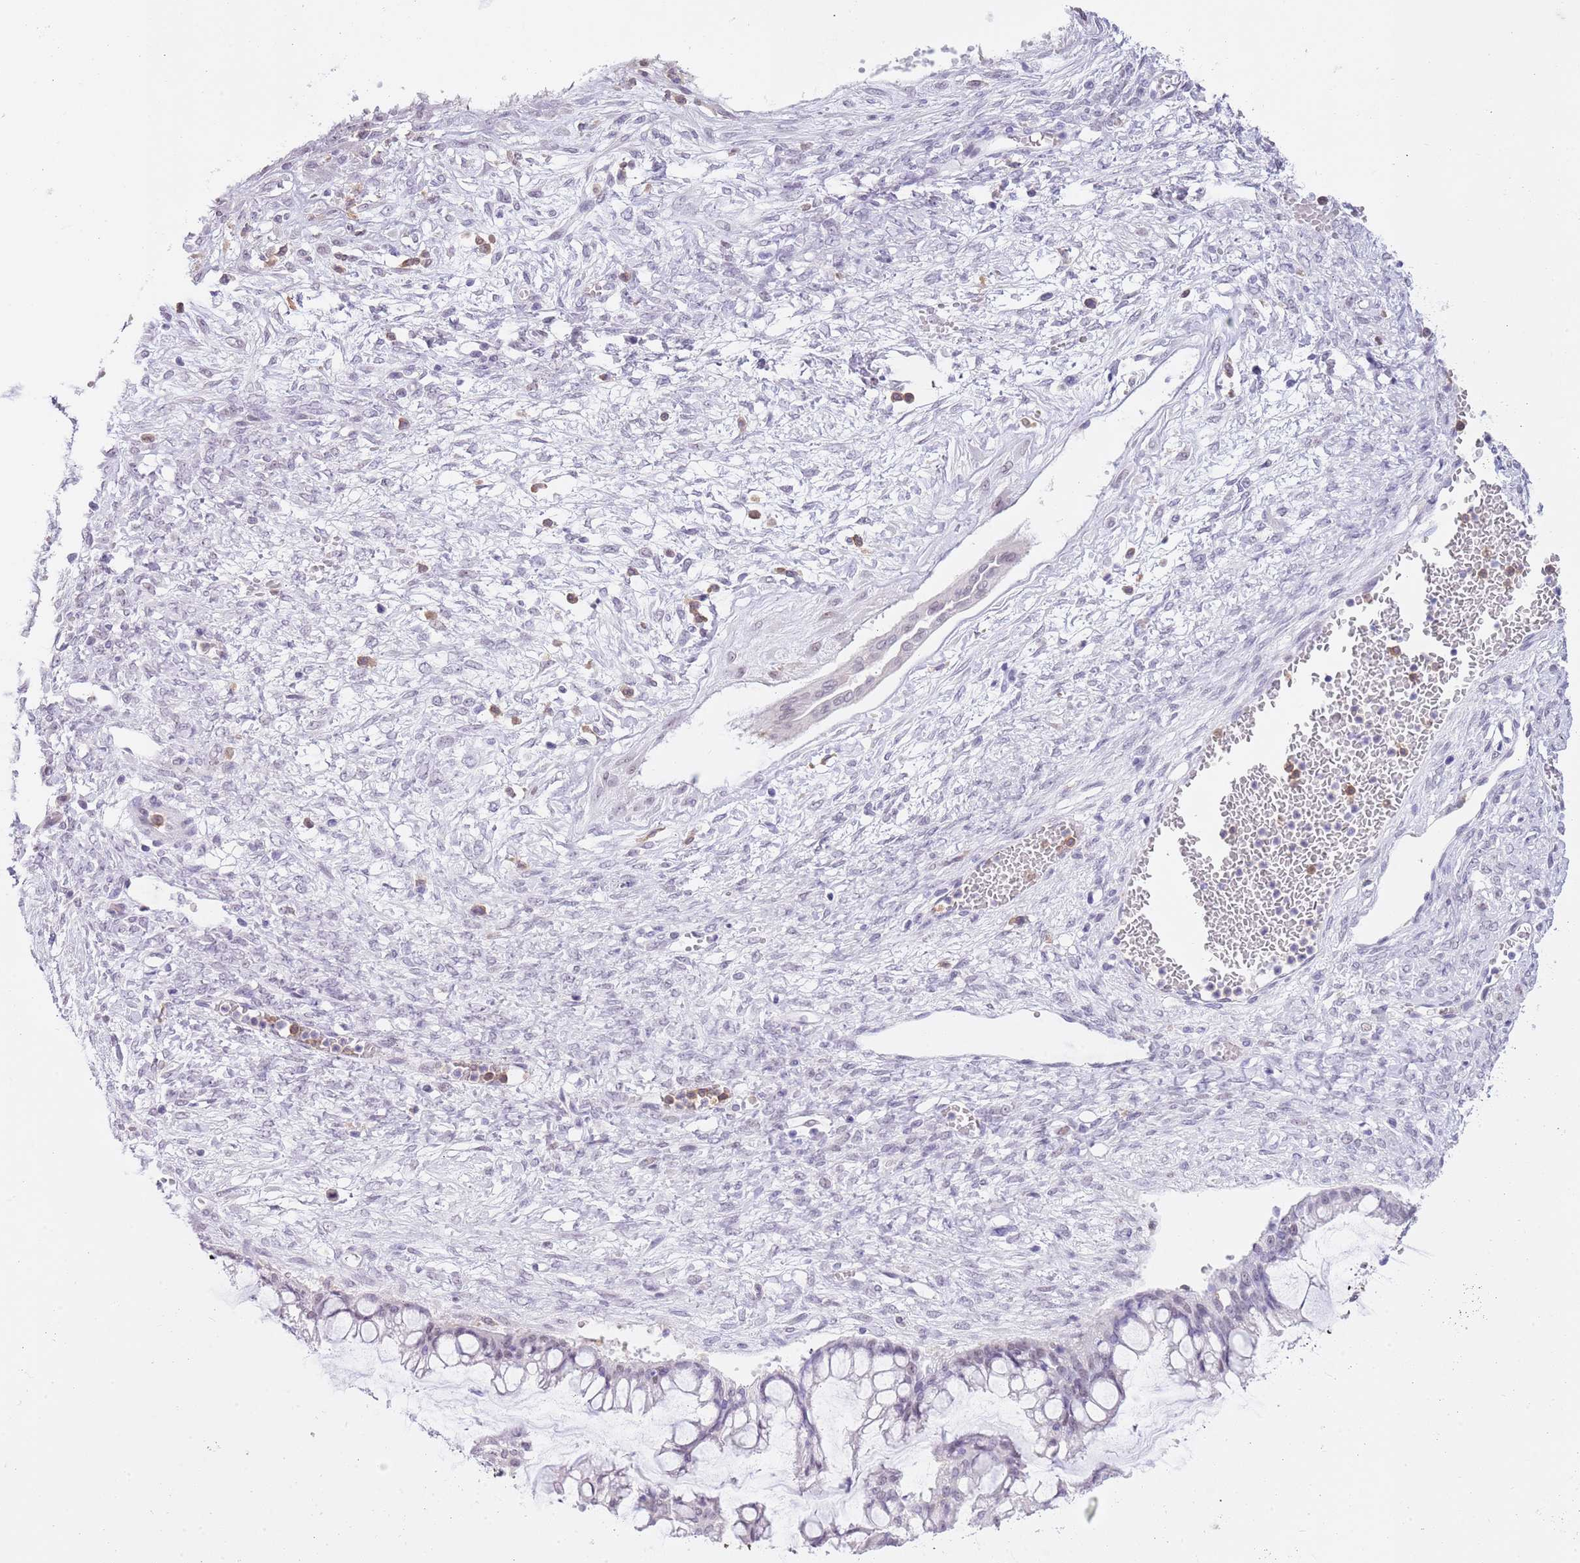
{"staining": {"intensity": "negative", "quantity": "none", "location": "none"}, "tissue": "ovarian cancer", "cell_type": "Tumor cells", "image_type": "cancer", "snomed": [{"axis": "morphology", "description": "Cystadenocarcinoma, mucinous, NOS"}, {"axis": "topography", "description": "Ovary"}], "caption": "Immunohistochemistry (IHC) photomicrograph of mucinous cystadenocarcinoma (ovarian) stained for a protein (brown), which exhibits no expression in tumor cells.", "gene": "PPP1R17", "patient": {"sex": "female", "age": 73}}